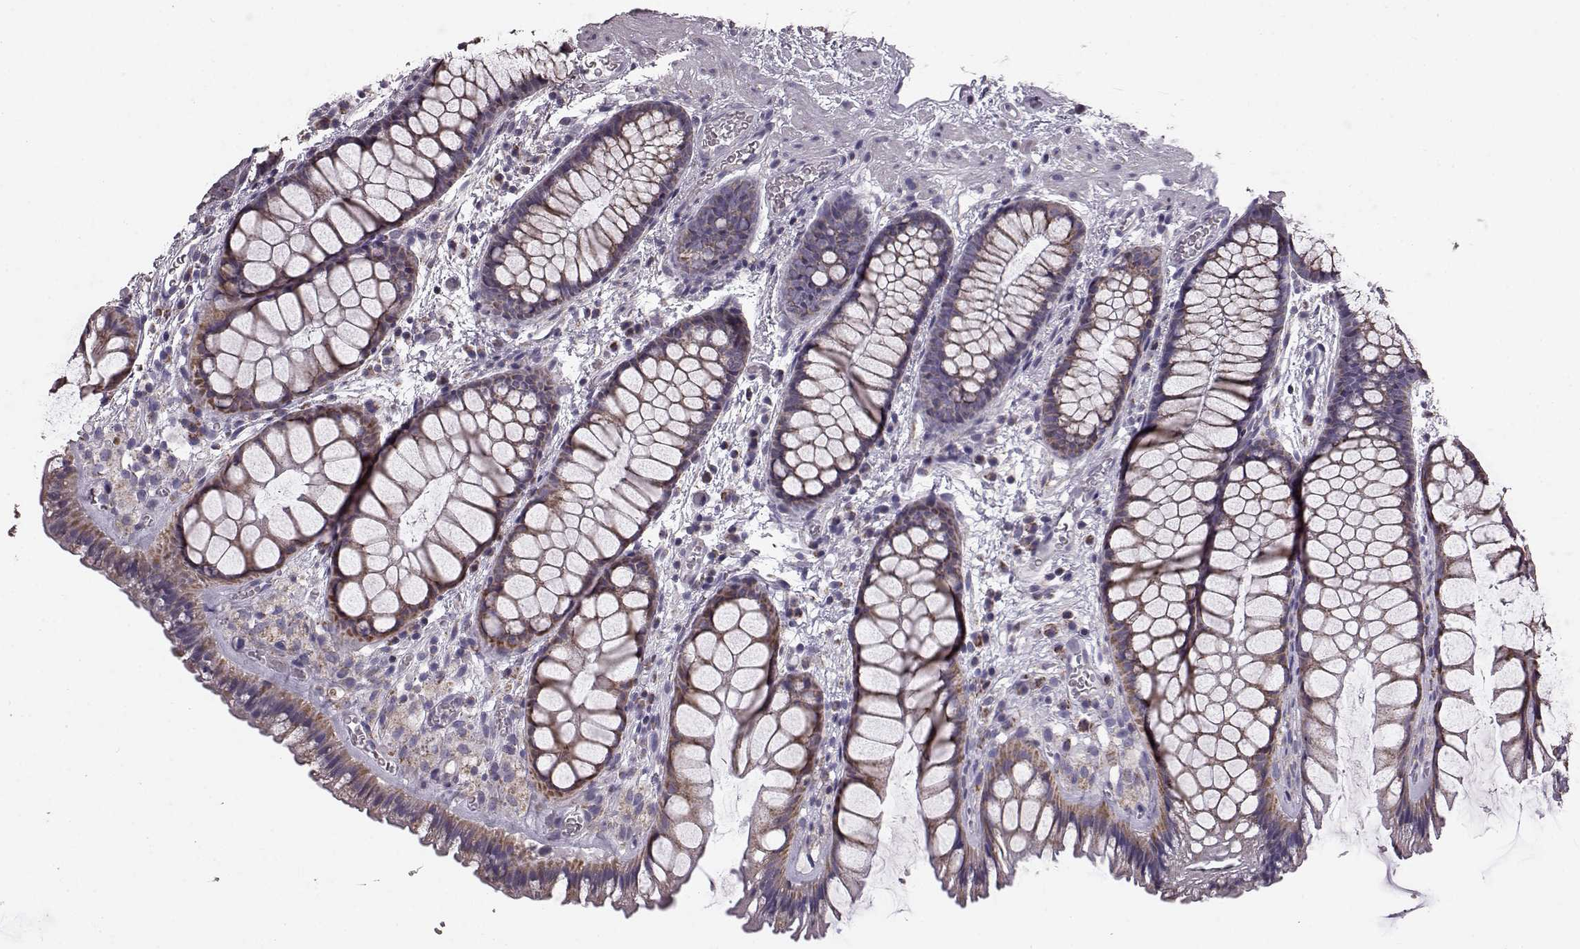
{"staining": {"intensity": "moderate", "quantity": "25%-75%", "location": "cytoplasmic/membranous"}, "tissue": "rectum", "cell_type": "Glandular cells", "image_type": "normal", "snomed": [{"axis": "morphology", "description": "Normal tissue, NOS"}, {"axis": "topography", "description": "Rectum"}], "caption": "Rectum stained with a brown dye shows moderate cytoplasmic/membranous positive positivity in approximately 25%-75% of glandular cells.", "gene": "FAM8A1", "patient": {"sex": "female", "age": 62}}